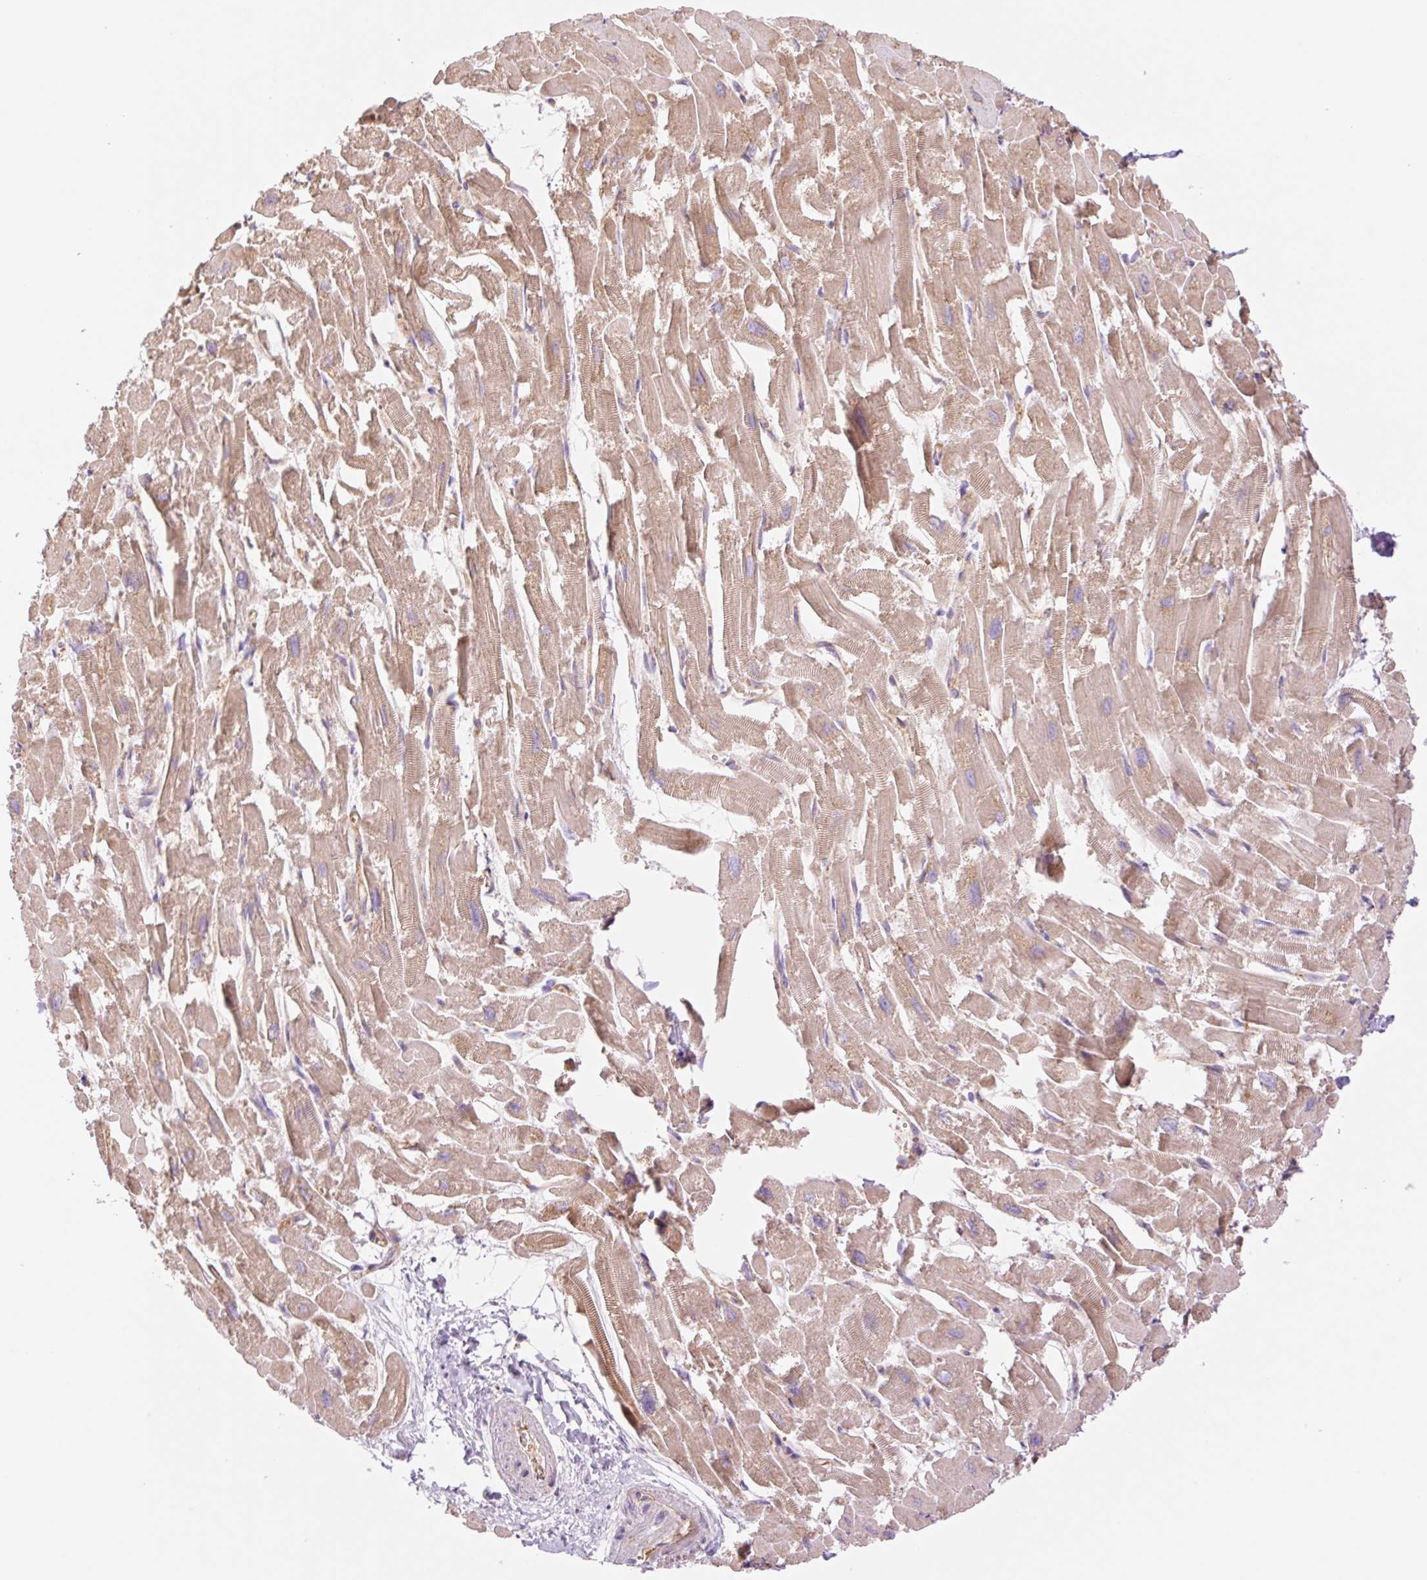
{"staining": {"intensity": "moderate", "quantity": ">75%", "location": "cytoplasmic/membranous"}, "tissue": "heart muscle", "cell_type": "Cardiomyocytes", "image_type": "normal", "snomed": [{"axis": "morphology", "description": "Normal tissue, NOS"}, {"axis": "topography", "description": "Heart"}], "caption": "IHC histopathology image of normal human heart muscle stained for a protein (brown), which shows medium levels of moderate cytoplasmic/membranous positivity in approximately >75% of cardiomyocytes.", "gene": "ESAM", "patient": {"sex": "male", "age": 54}}